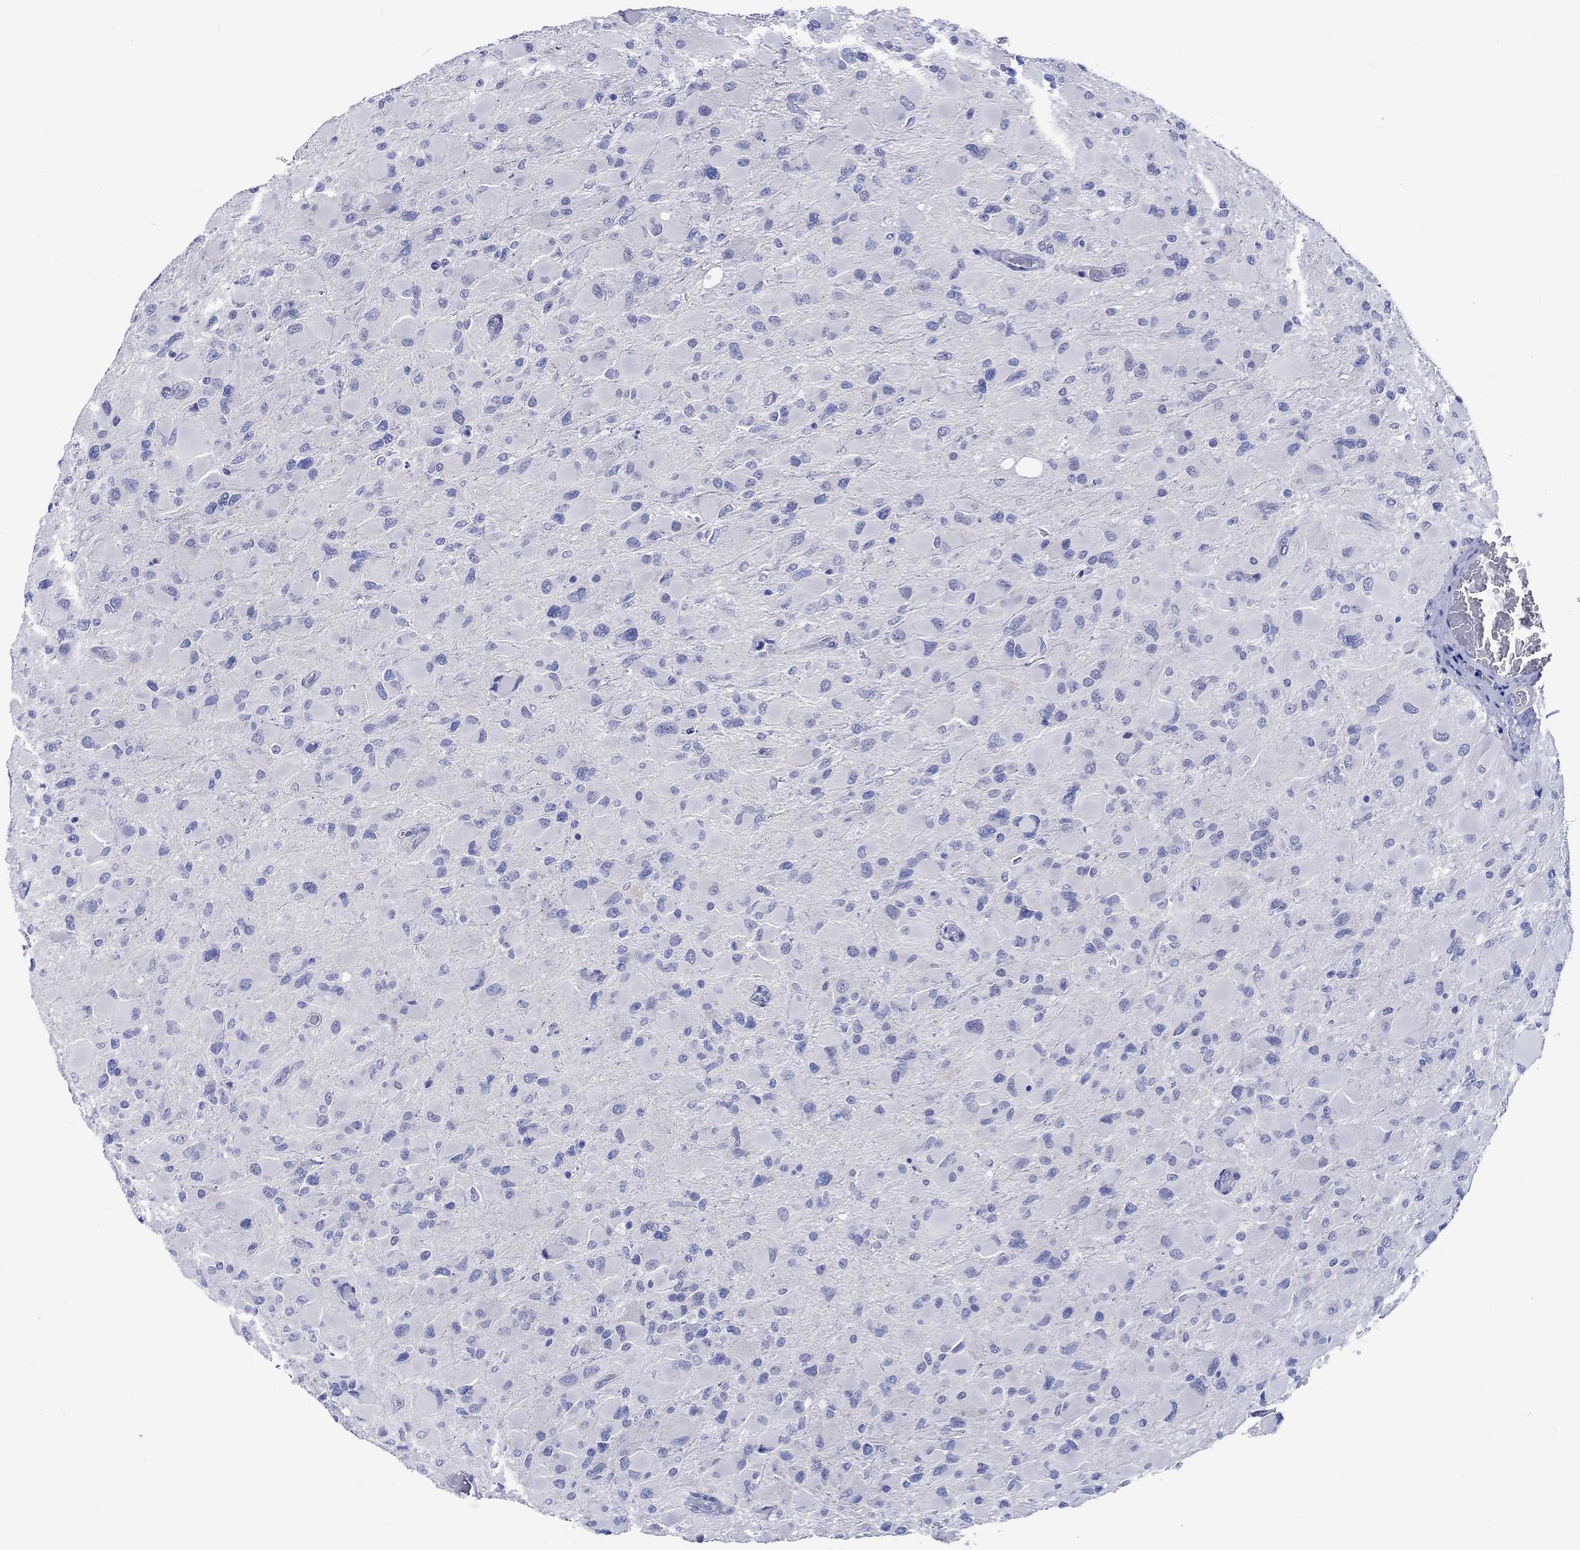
{"staining": {"intensity": "negative", "quantity": "none", "location": "none"}, "tissue": "glioma", "cell_type": "Tumor cells", "image_type": "cancer", "snomed": [{"axis": "morphology", "description": "Glioma, malignant, High grade"}, {"axis": "topography", "description": "Cerebral cortex"}], "caption": "Photomicrograph shows no protein positivity in tumor cells of high-grade glioma (malignant) tissue.", "gene": "KLHL33", "patient": {"sex": "female", "age": 36}}